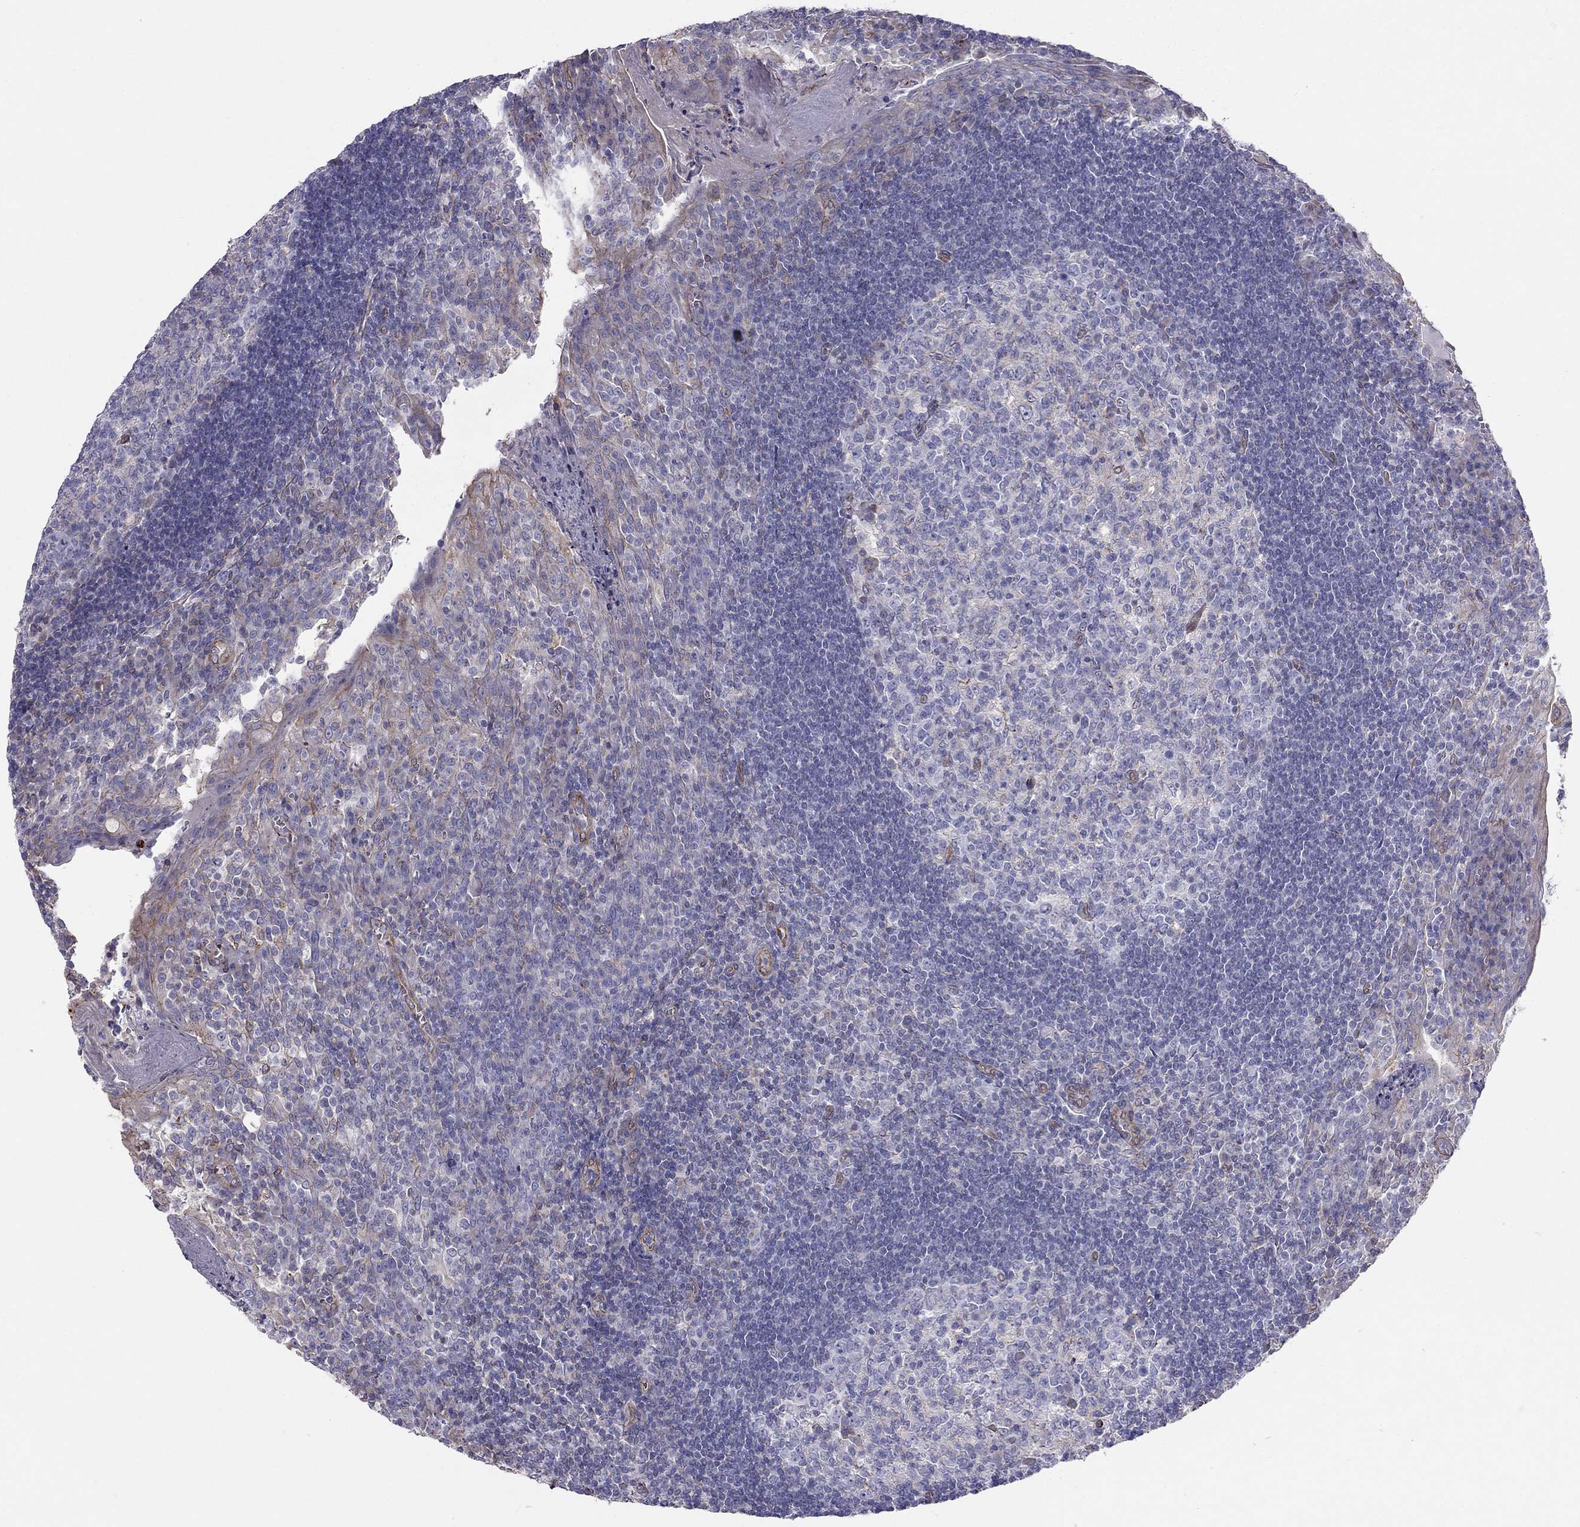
{"staining": {"intensity": "negative", "quantity": "none", "location": "none"}, "tissue": "tonsil", "cell_type": "Germinal center cells", "image_type": "normal", "snomed": [{"axis": "morphology", "description": "Normal tissue, NOS"}, {"axis": "topography", "description": "Tonsil"}], "caption": "IHC image of unremarkable tonsil: human tonsil stained with DAB (3,3'-diaminobenzidine) shows no significant protein staining in germinal center cells.", "gene": "ENOX1", "patient": {"sex": "female", "age": 12}}